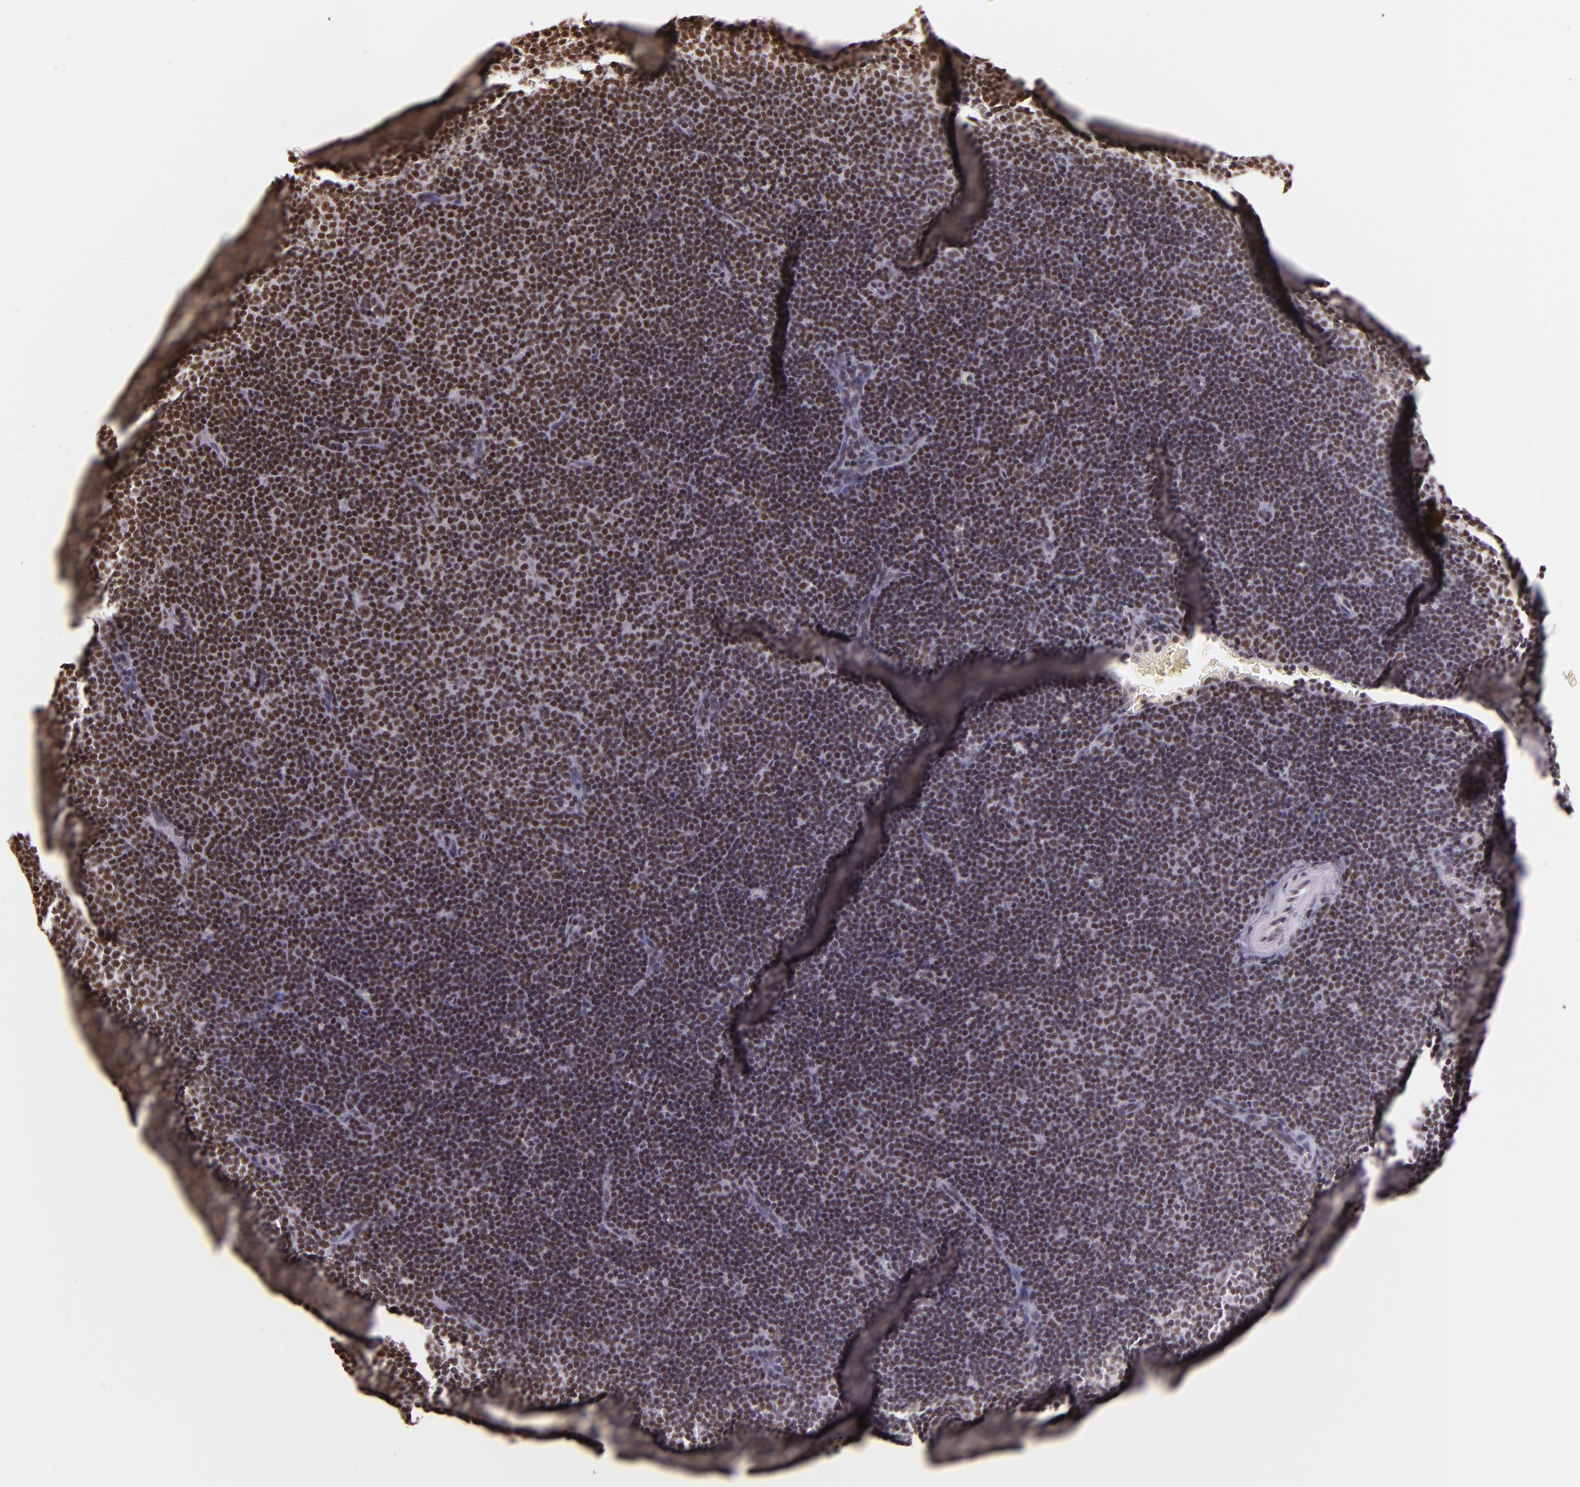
{"staining": {"intensity": "moderate", "quantity": ">75%", "location": "nuclear"}, "tissue": "lymphoma", "cell_type": "Tumor cells", "image_type": "cancer", "snomed": [{"axis": "morphology", "description": "Malignant lymphoma, non-Hodgkin's type, Low grade"}, {"axis": "topography", "description": "Lymph node"}], "caption": "DAB immunohistochemical staining of human lymphoma displays moderate nuclear protein staining in about >75% of tumor cells.", "gene": "USF1", "patient": {"sex": "male", "age": 57}}